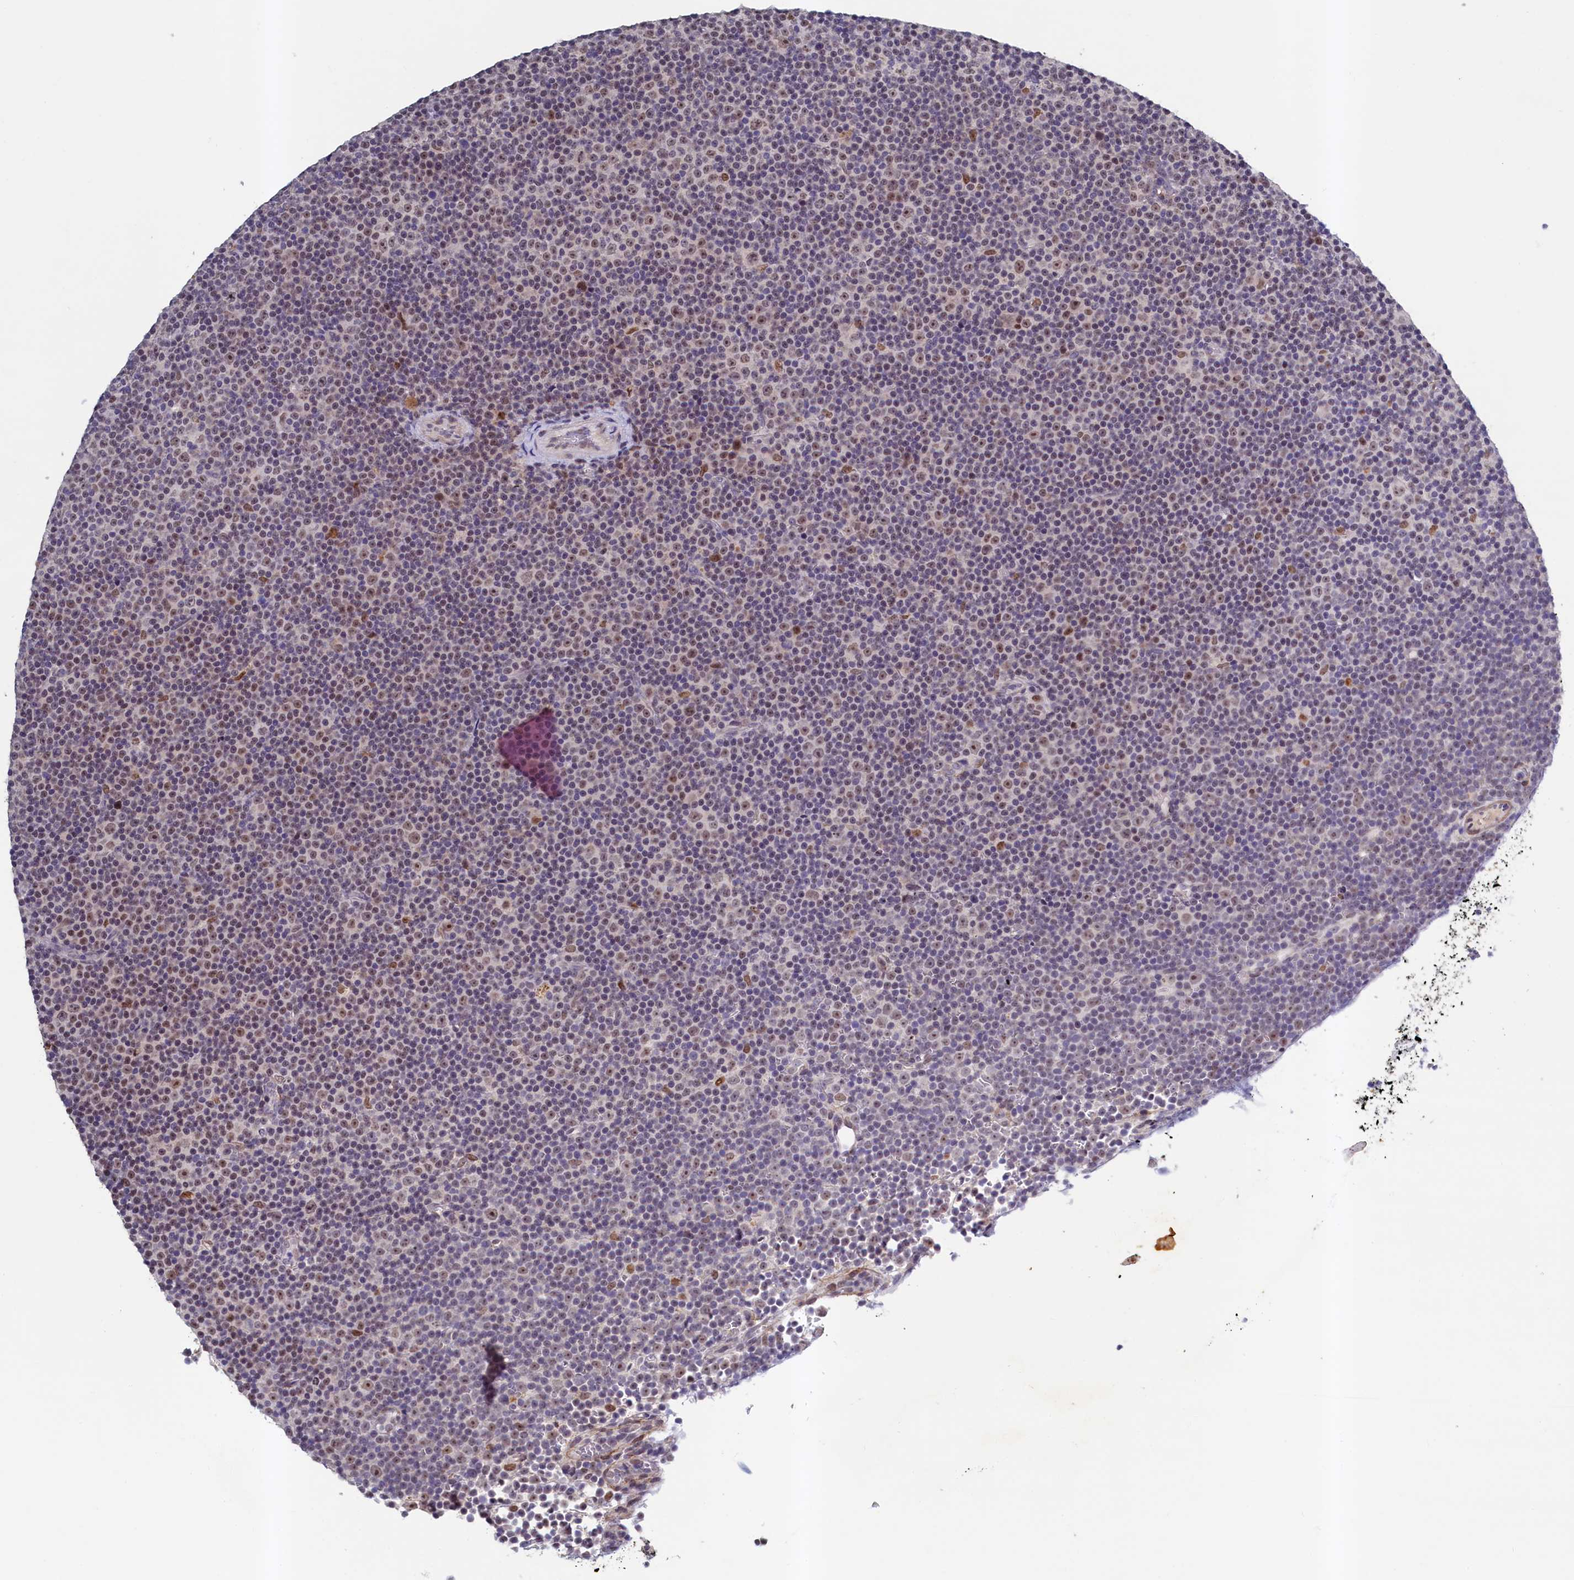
{"staining": {"intensity": "negative", "quantity": "none", "location": "none"}, "tissue": "lymphoma", "cell_type": "Tumor cells", "image_type": "cancer", "snomed": [{"axis": "morphology", "description": "Malignant lymphoma, non-Hodgkin's type, Low grade"}, {"axis": "topography", "description": "Lymph node"}], "caption": "Immunohistochemistry micrograph of human malignant lymphoma, non-Hodgkin's type (low-grade) stained for a protein (brown), which demonstrates no positivity in tumor cells.", "gene": "PACSIN3", "patient": {"sex": "female", "age": 67}}